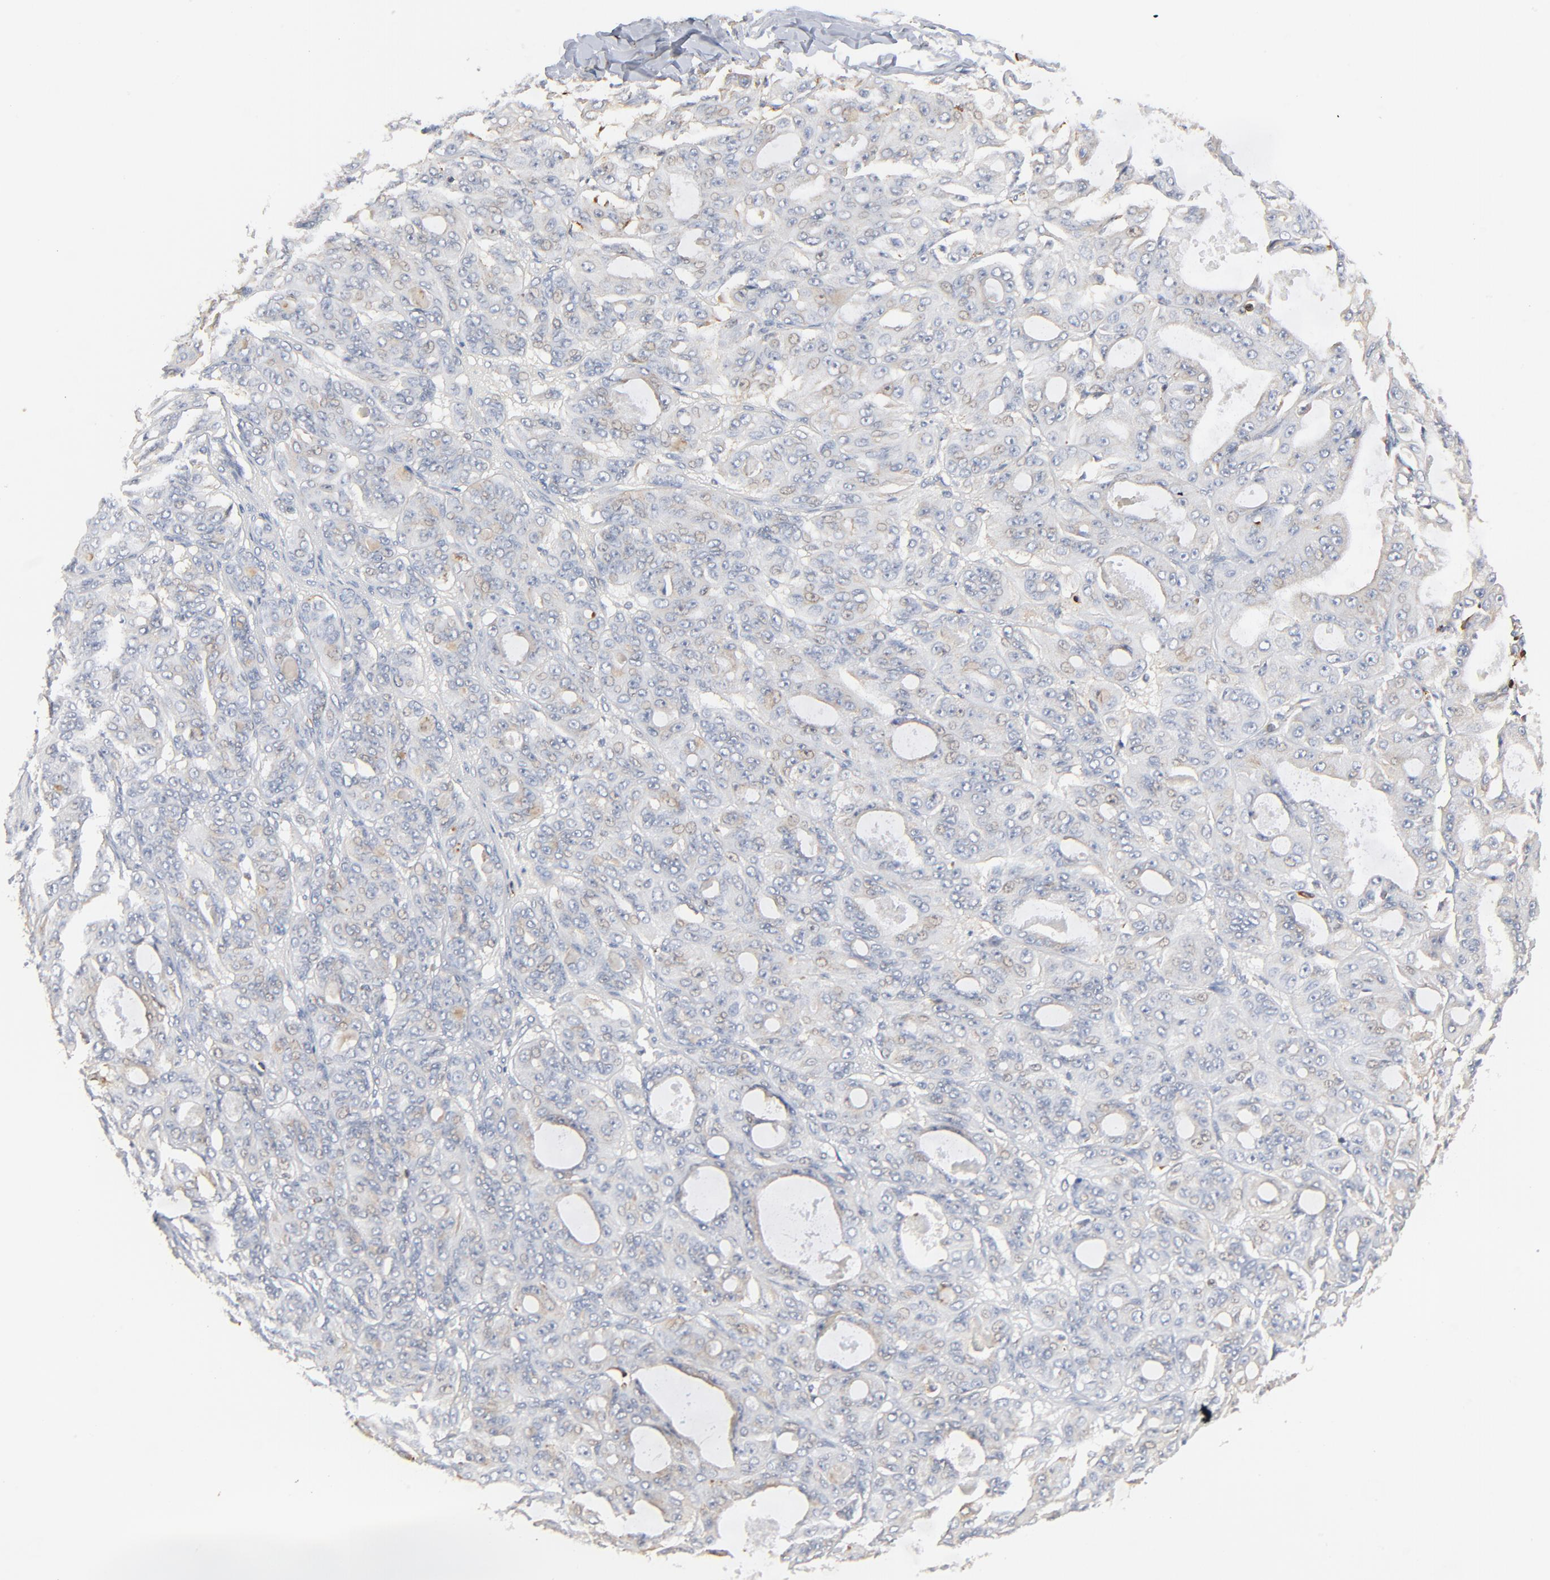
{"staining": {"intensity": "negative", "quantity": "none", "location": "none"}, "tissue": "ovarian cancer", "cell_type": "Tumor cells", "image_type": "cancer", "snomed": [{"axis": "morphology", "description": "Carcinoma, endometroid"}, {"axis": "topography", "description": "Ovary"}], "caption": "Image shows no protein positivity in tumor cells of ovarian cancer (endometroid carcinoma) tissue.", "gene": "SH3KBP1", "patient": {"sex": "female", "age": 61}}